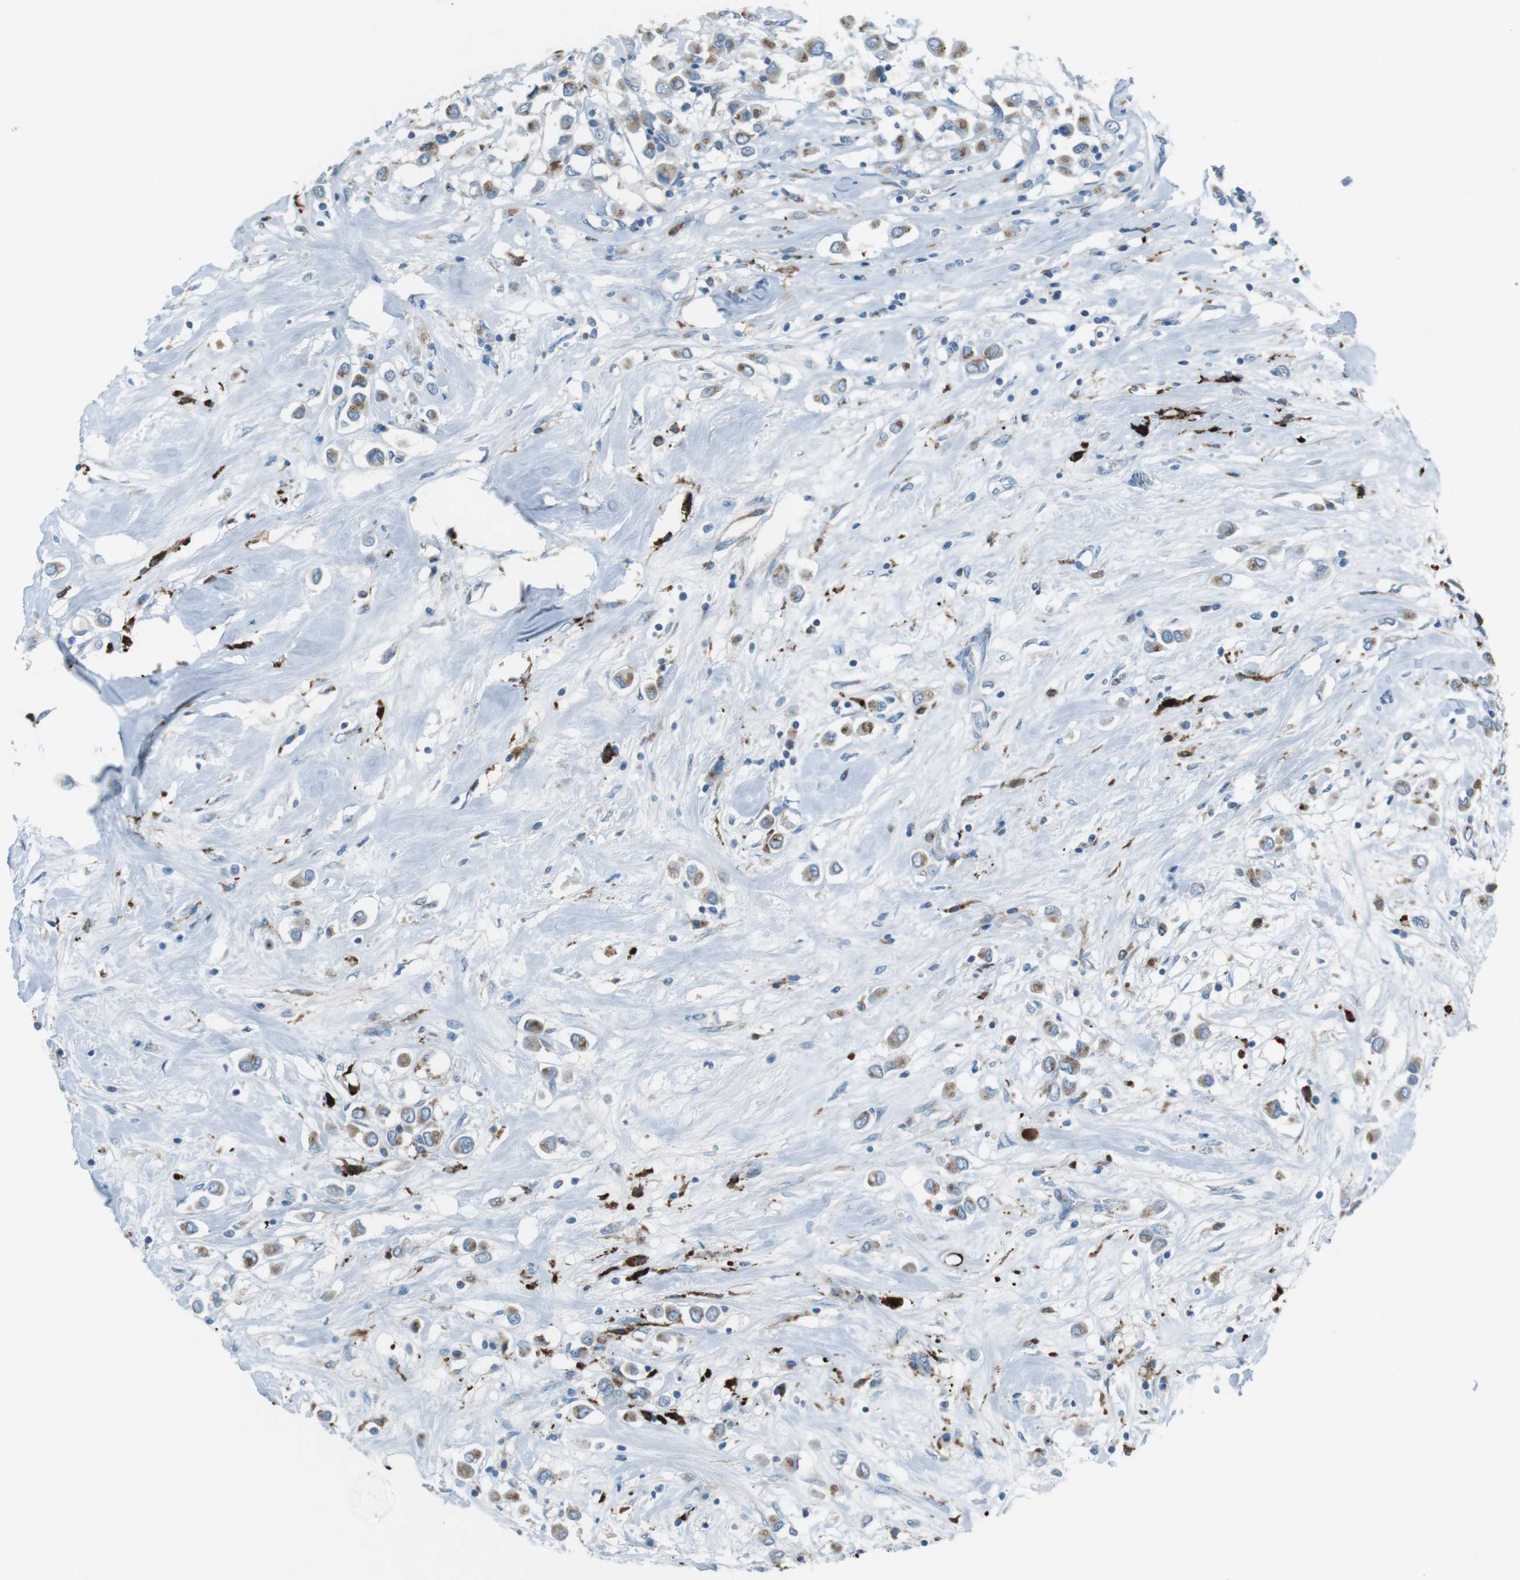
{"staining": {"intensity": "moderate", "quantity": "25%-75%", "location": "cytoplasmic/membranous"}, "tissue": "breast cancer", "cell_type": "Tumor cells", "image_type": "cancer", "snomed": [{"axis": "morphology", "description": "Duct carcinoma"}, {"axis": "topography", "description": "Breast"}], "caption": "Protein staining reveals moderate cytoplasmic/membranous staining in approximately 25%-75% of tumor cells in breast cancer (intraductal carcinoma).", "gene": "TXNDC15", "patient": {"sex": "female", "age": 61}}